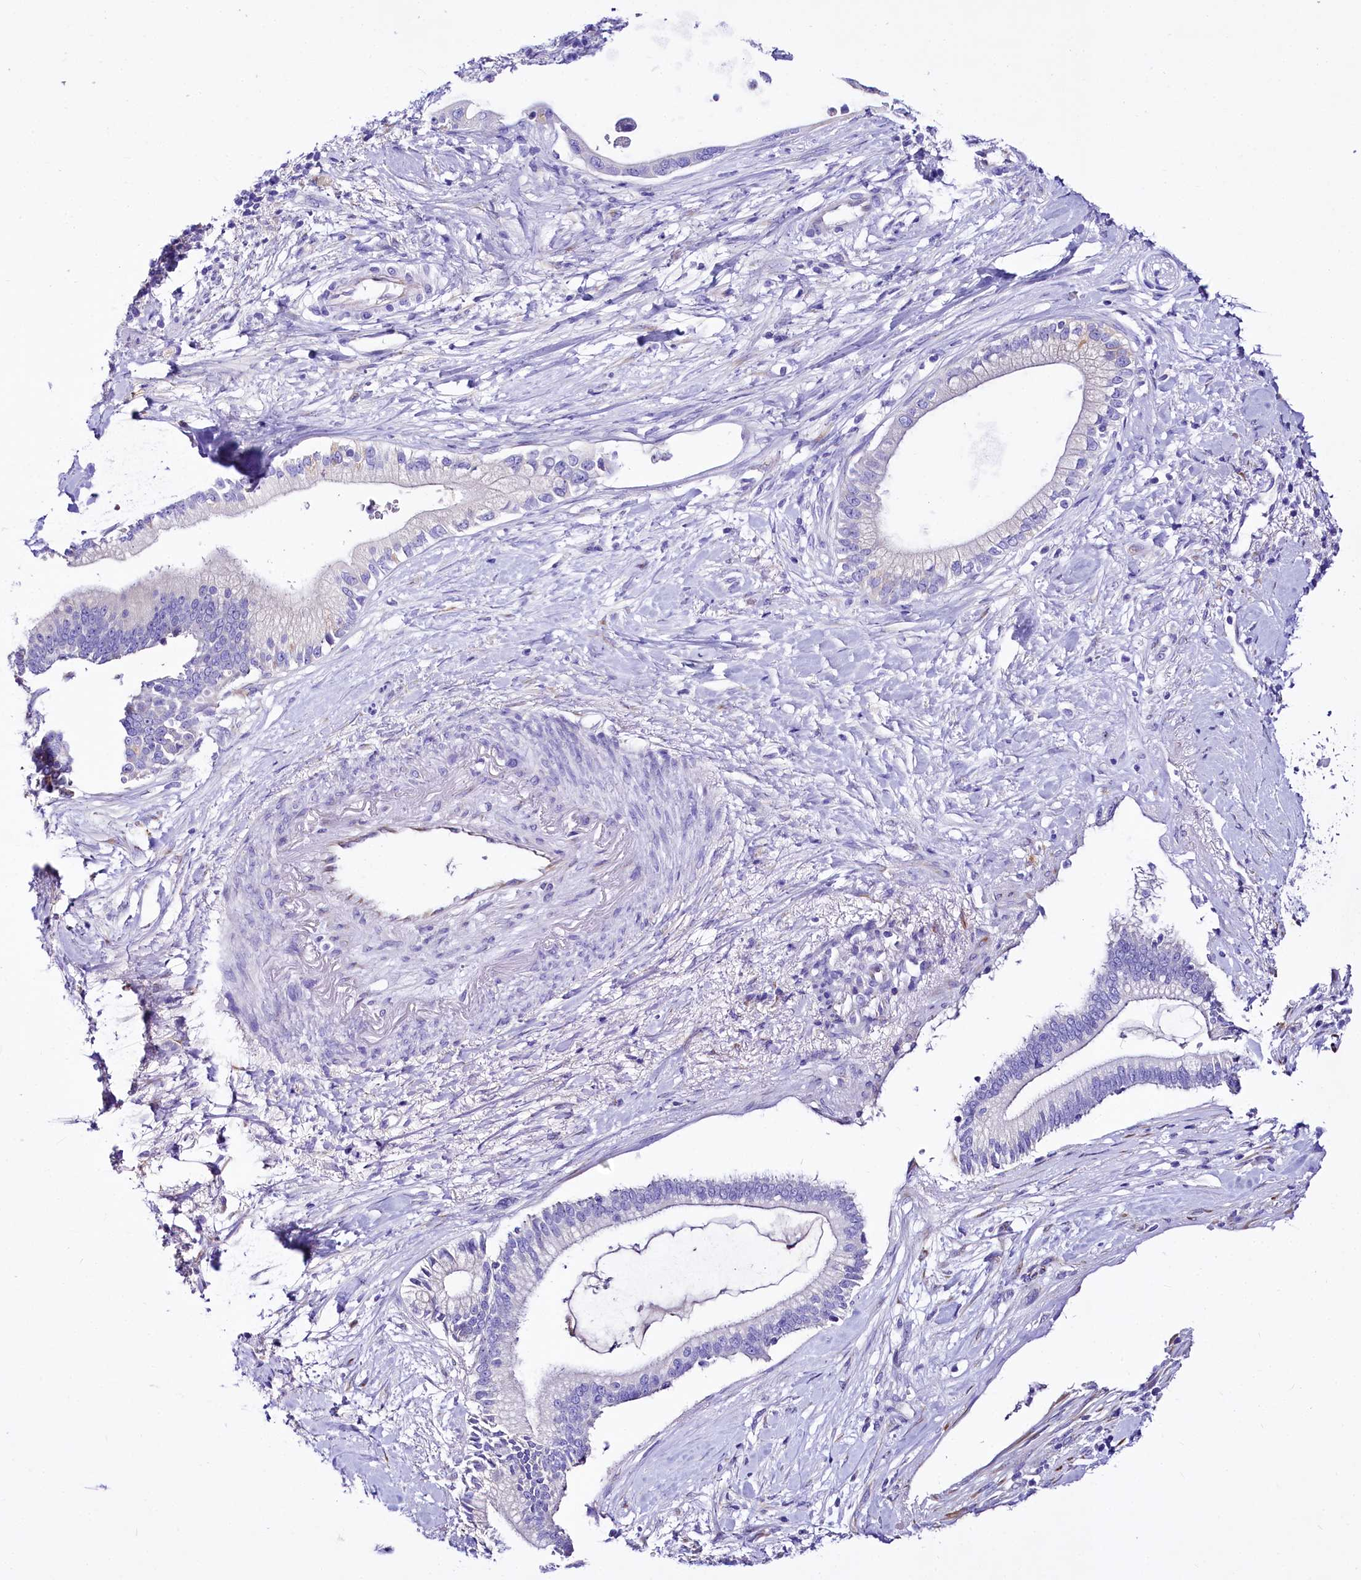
{"staining": {"intensity": "negative", "quantity": "none", "location": "none"}, "tissue": "pancreatic cancer", "cell_type": "Tumor cells", "image_type": "cancer", "snomed": [{"axis": "morphology", "description": "Adenocarcinoma, NOS"}, {"axis": "topography", "description": "Pancreas"}], "caption": "Immunohistochemistry micrograph of neoplastic tissue: human pancreatic adenocarcinoma stained with DAB demonstrates no significant protein positivity in tumor cells.", "gene": "A2ML1", "patient": {"sex": "male", "age": 68}}